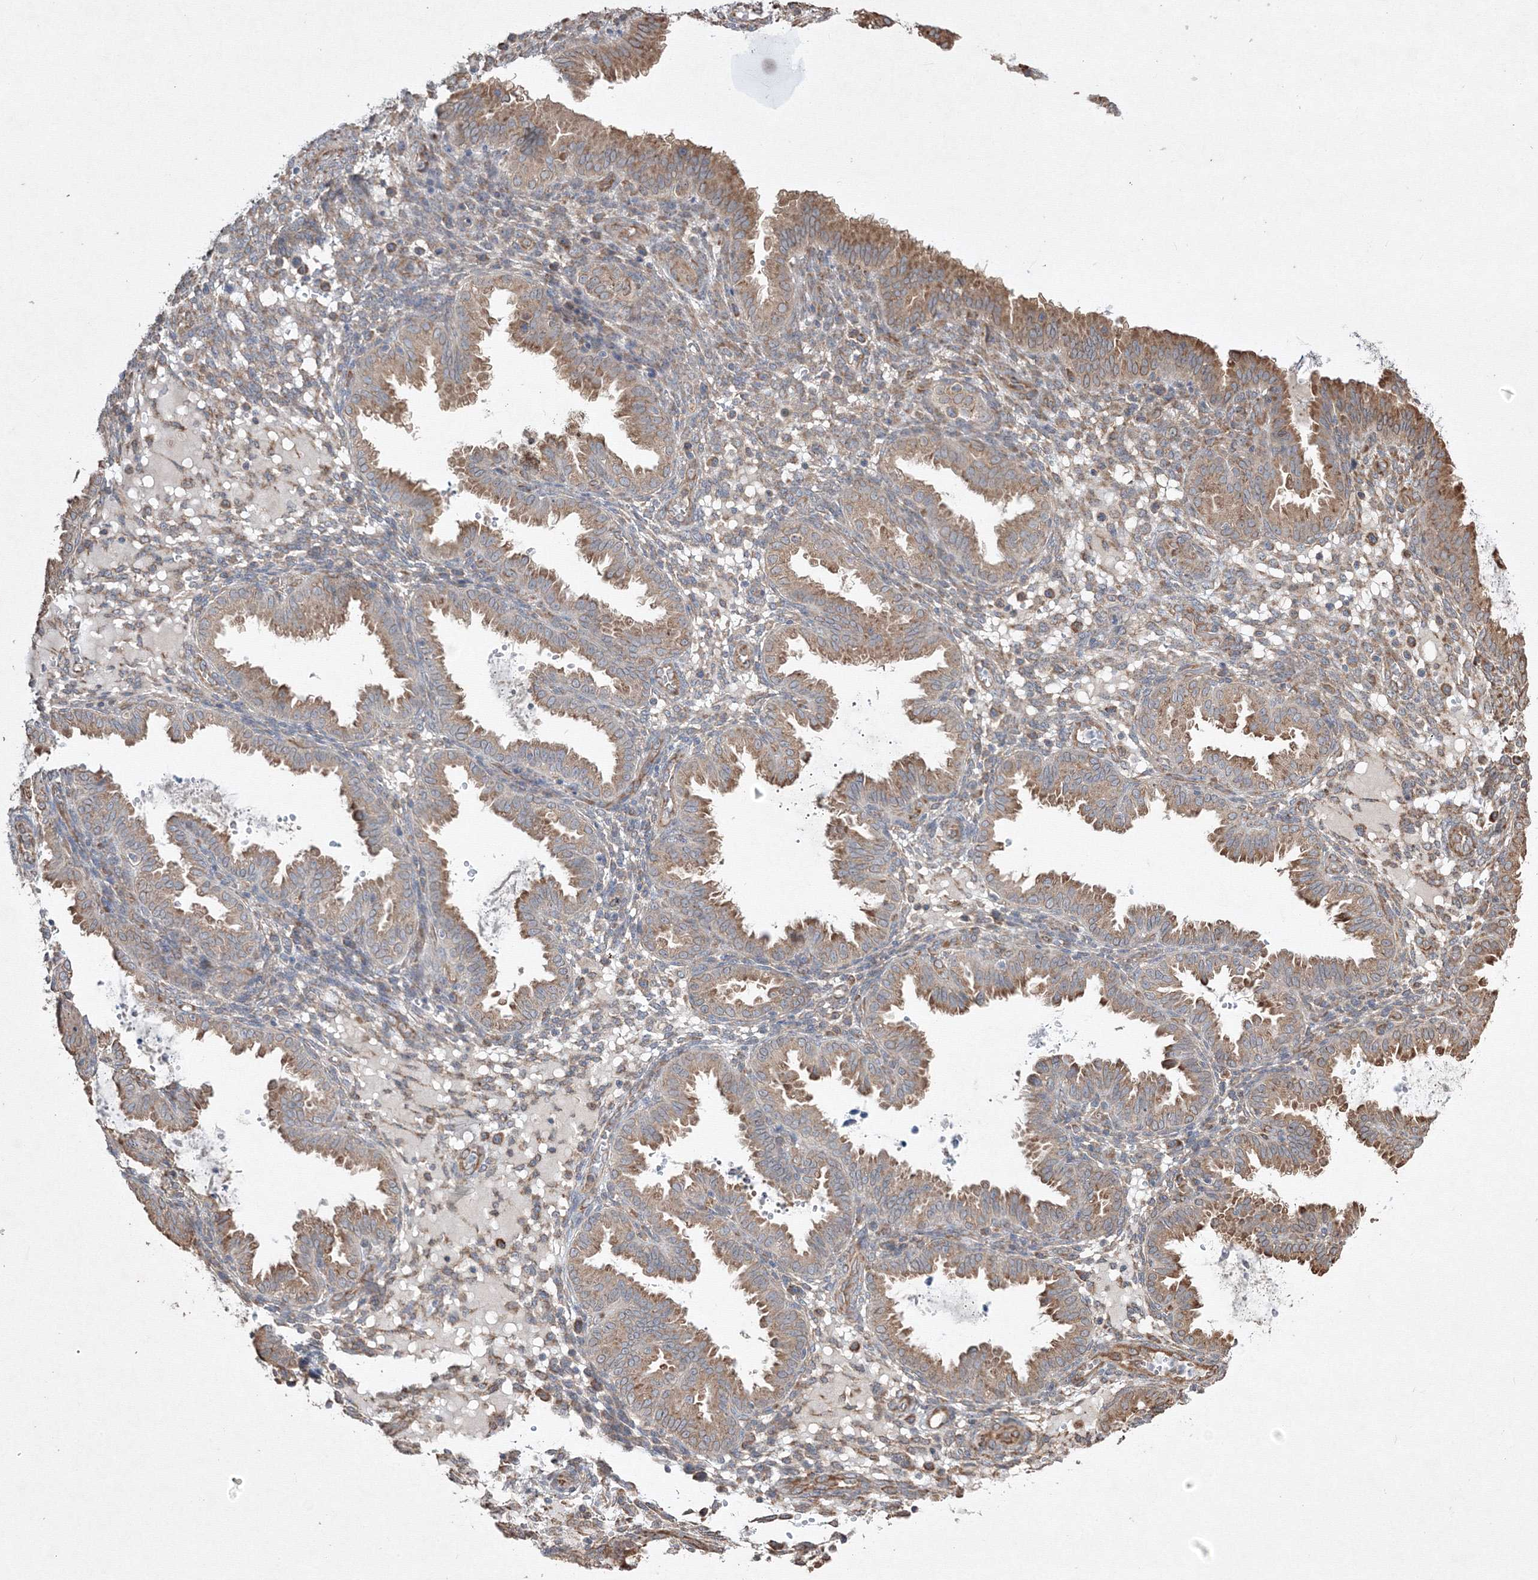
{"staining": {"intensity": "weak", "quantity": "25%-75%", "location": "cytoplasmic/membranous"}, "tissue": "endometrium", "cell_type": "Cells in endometrial stroma", "image_type": "normal", "snomed": [{"axis": "morphology", "description": "Normal tissue, NOS"}, {"axis": "topography", "description": "Endometrium"}], "caption": "A high-resolution image shows immunohistochemistry (IHC) staining of unremarkable endometrium, which demonstrates weak cytoplasmic/membranous positivity in approximately 25%-75% of cells in endometrial stroma. (DAB (3,3'-diaminobenzidine) = brown stain, brightfield microscopy at high magnification).", "gene": "FBXL8", "patient": {"sex": "female", "age": 33}}